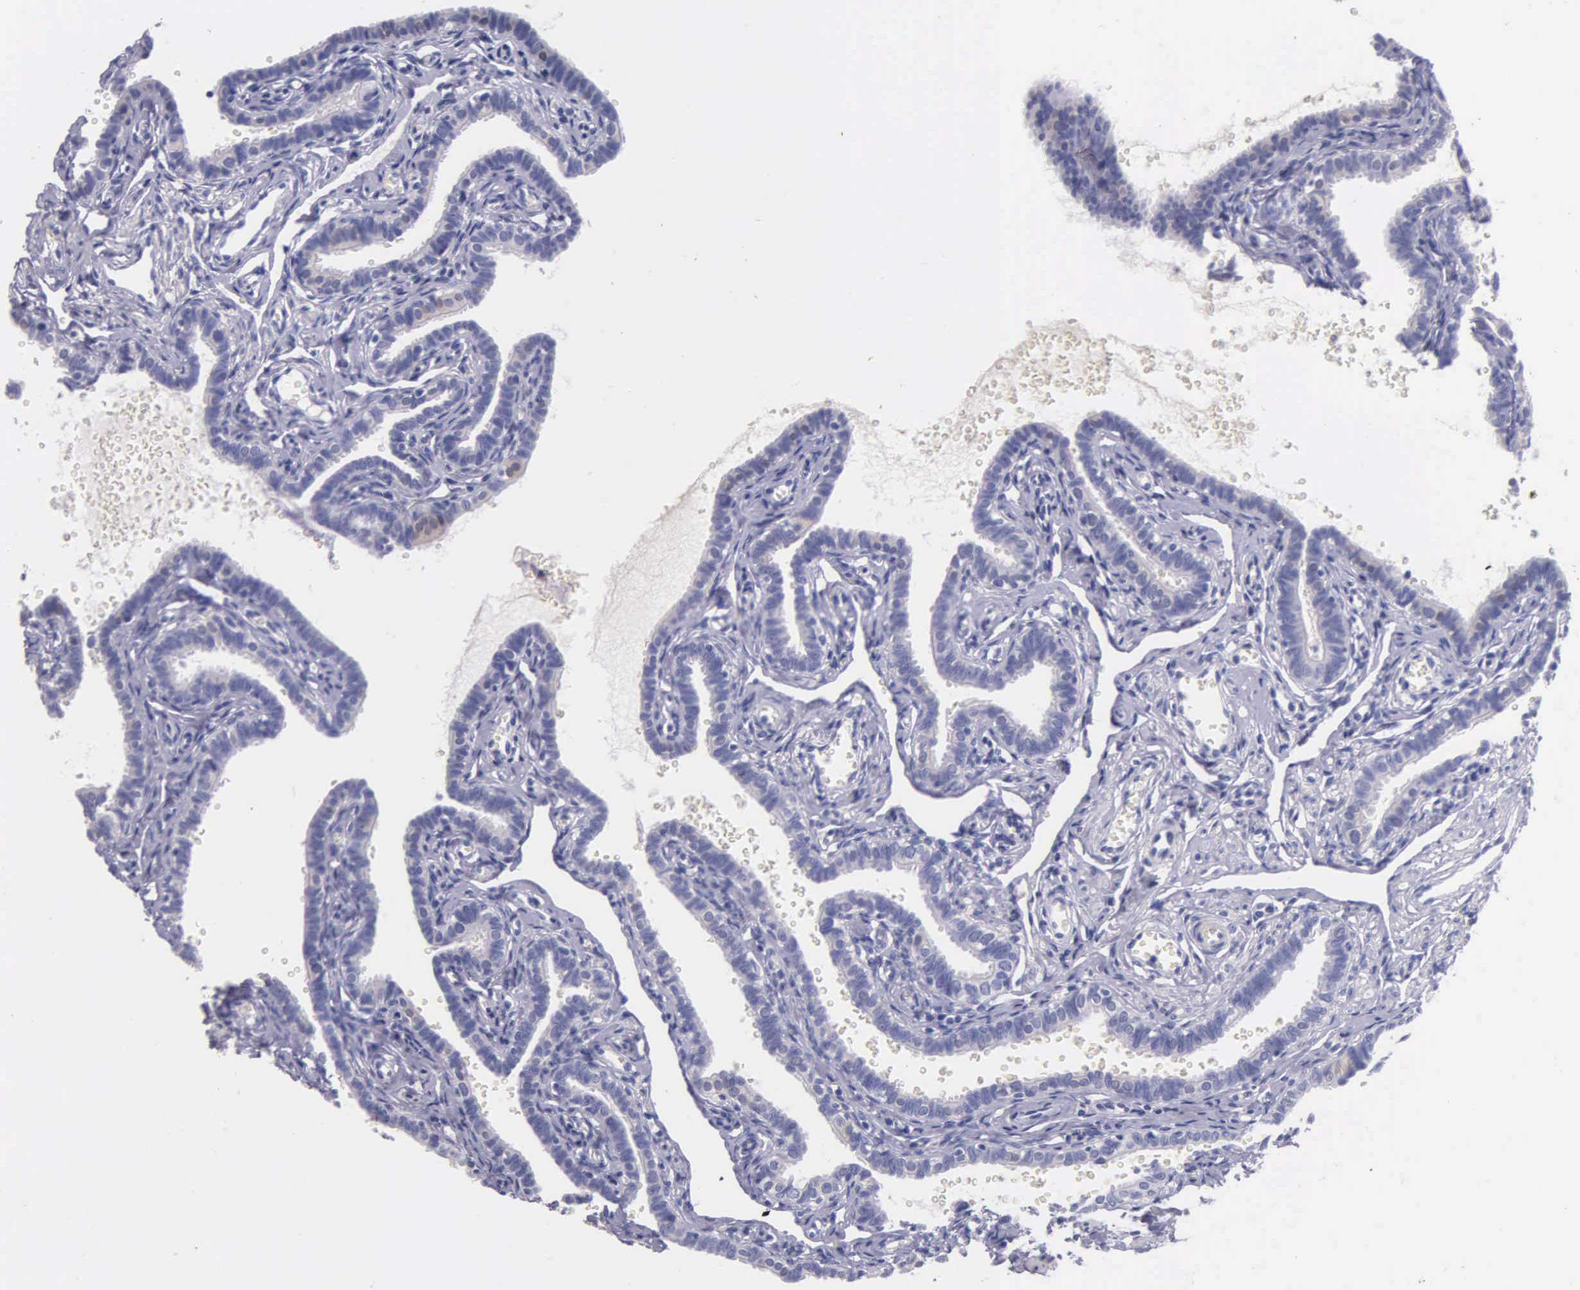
{"staining": {"intensity": "negative", "quantity": "none", "location": "none"}, "tissue": "fallopian tube", "cell_type": "Glandular cells", "image_type": "normal", "snomed": [{"axis": "morphology", "description": "Normal tissue, NOS"}, {"axis": "topography", "description": "Fallopian tube"}], "caption": "The photomicrograph displays no staining of glandular cells in benign fallopian tube.", "gene": "GSTT2B", "patient": {"sex": "female", "age": 35}}